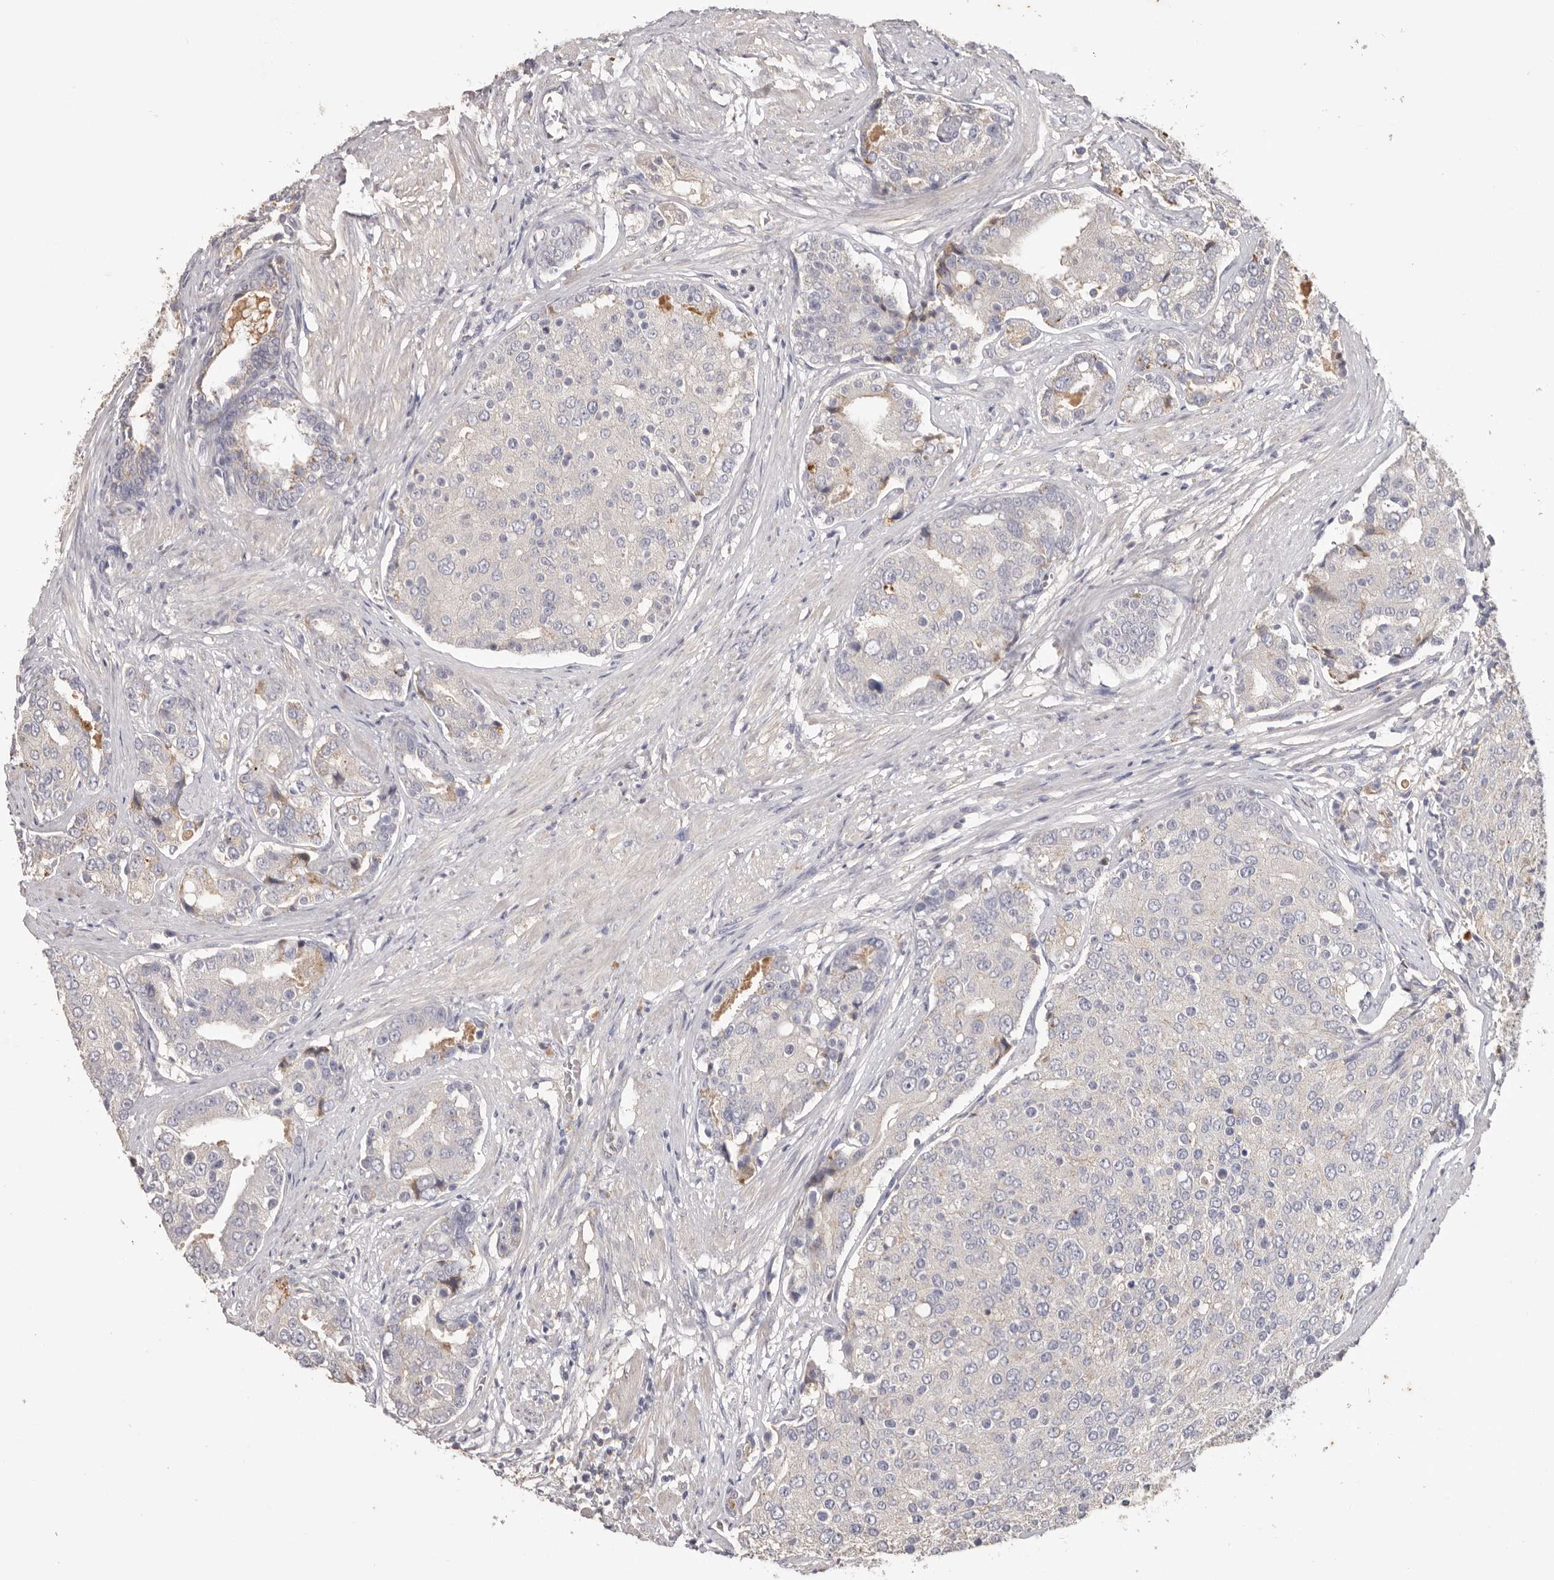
{"staining": {"intensity": "negative", "quantity": "none", "location": "none"}, "tissue": "prostate cancer", "cell_type": "Tumor cells", "image_type": "cancer", "snomed": [{"axis": "morphology", "description": "Adenocarcinoma, High grade"}, {"axis": "topography", "description": "Prostate"}], "caption": "Tumor cells are negative for brown protein staining in high-grade adenocarcinoma (prostate).", "gene": "HCAR2", "patient": {"sex": "male", "age": 50}}